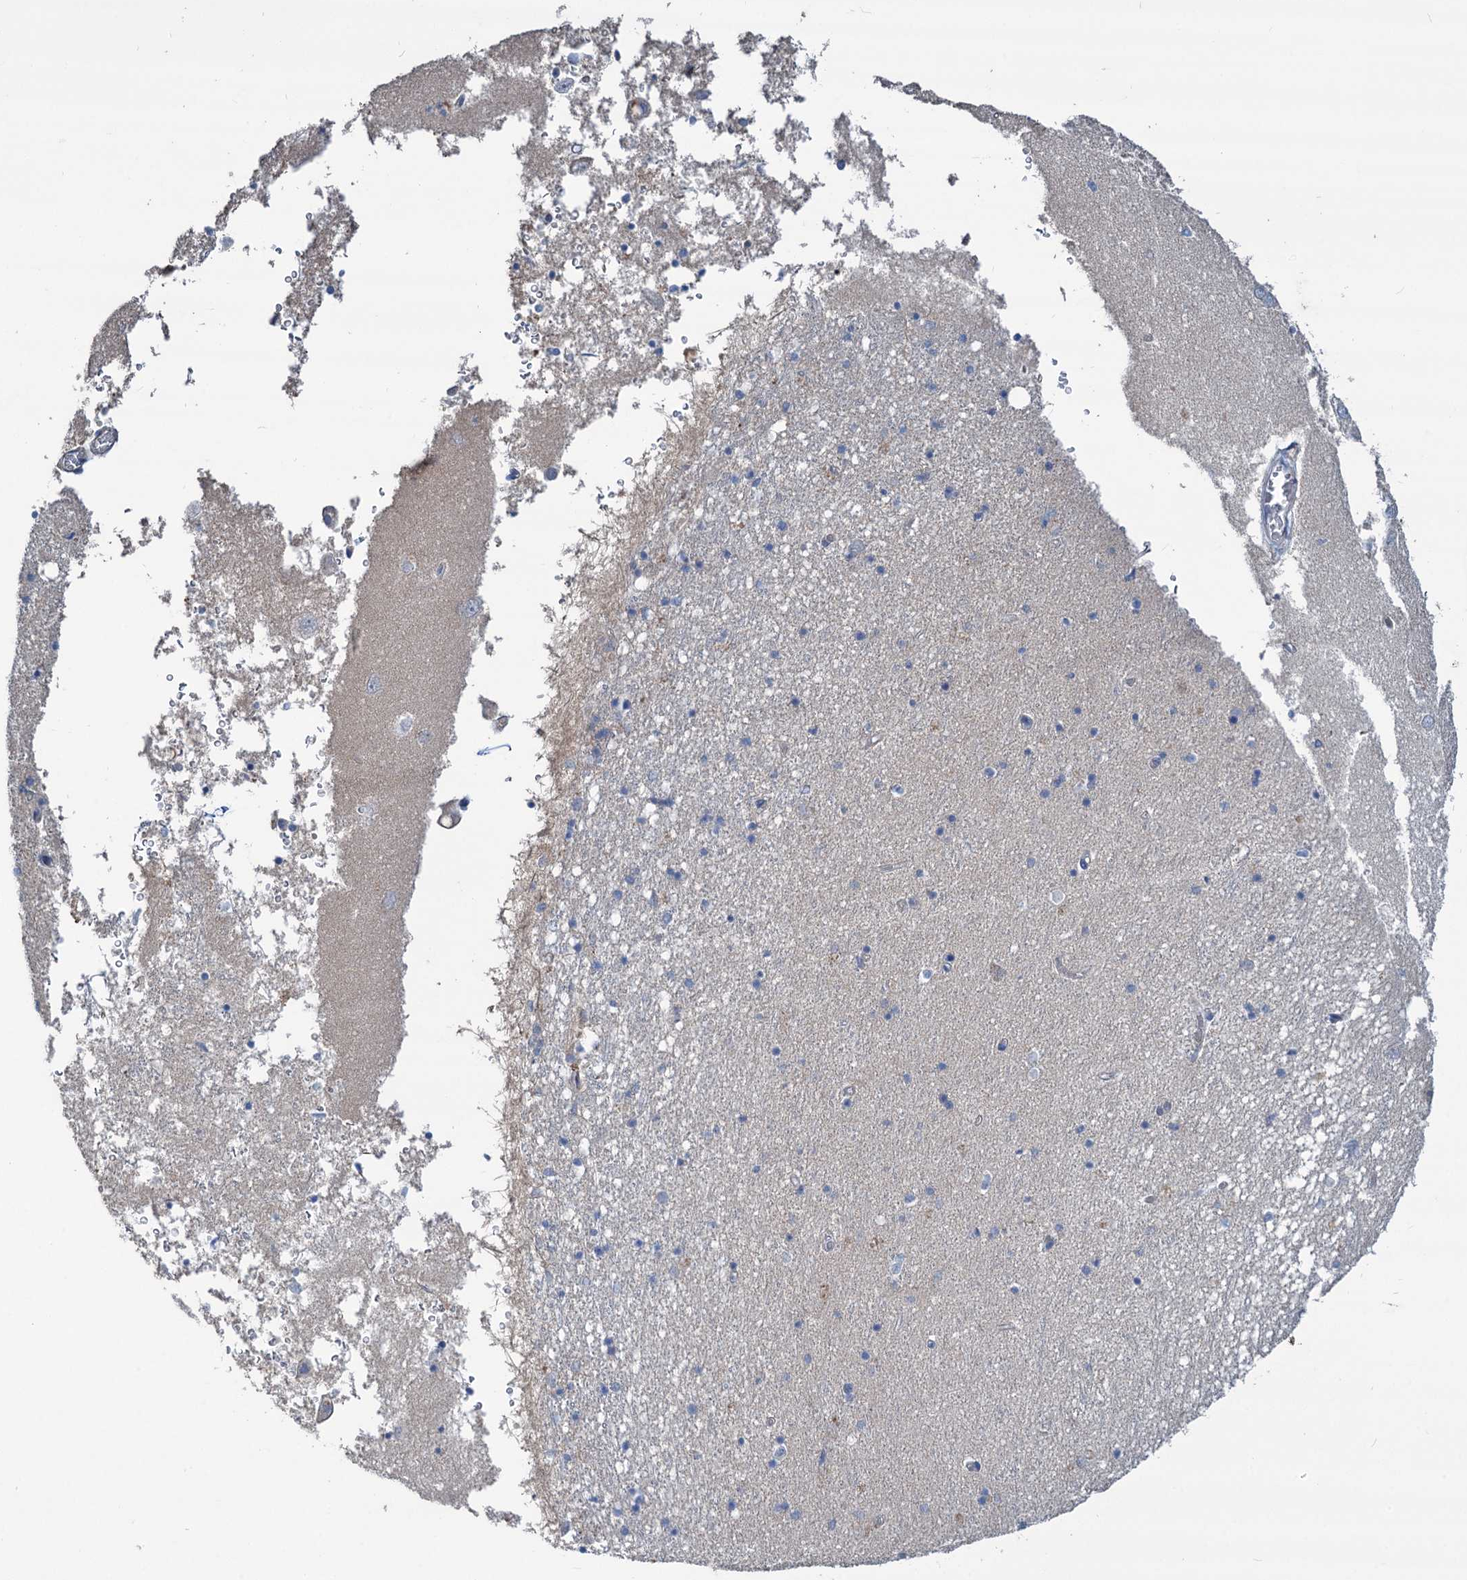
{"staining": {"intensity": "negative", "quantity": "none", "location": "none"}, "tissue": "hippocampus", "cell_type": "Glial cells", "image_type": "normal", "snomed": [{"axis": "morphology", "description": "Normal tissue, NOS"}, {"axis": "topography", "description": "Hippocampus"}], "caption": "High magnification brightfield microscopy of normal hippocampus stained with DAB (3,3'-diaminobenzidine) (brown) and counterstained with hematoxylin (blue): glial cells show no significant expression. (Stains: DAB (3,3'-diaminobenzidine) immunohistochemistry (IHC) with hematoxylin counter stain, Microscopy: brightfield microscopy at high magnification).", "gene": "URAD", "patient": {"sex": "male", "age": 70}}